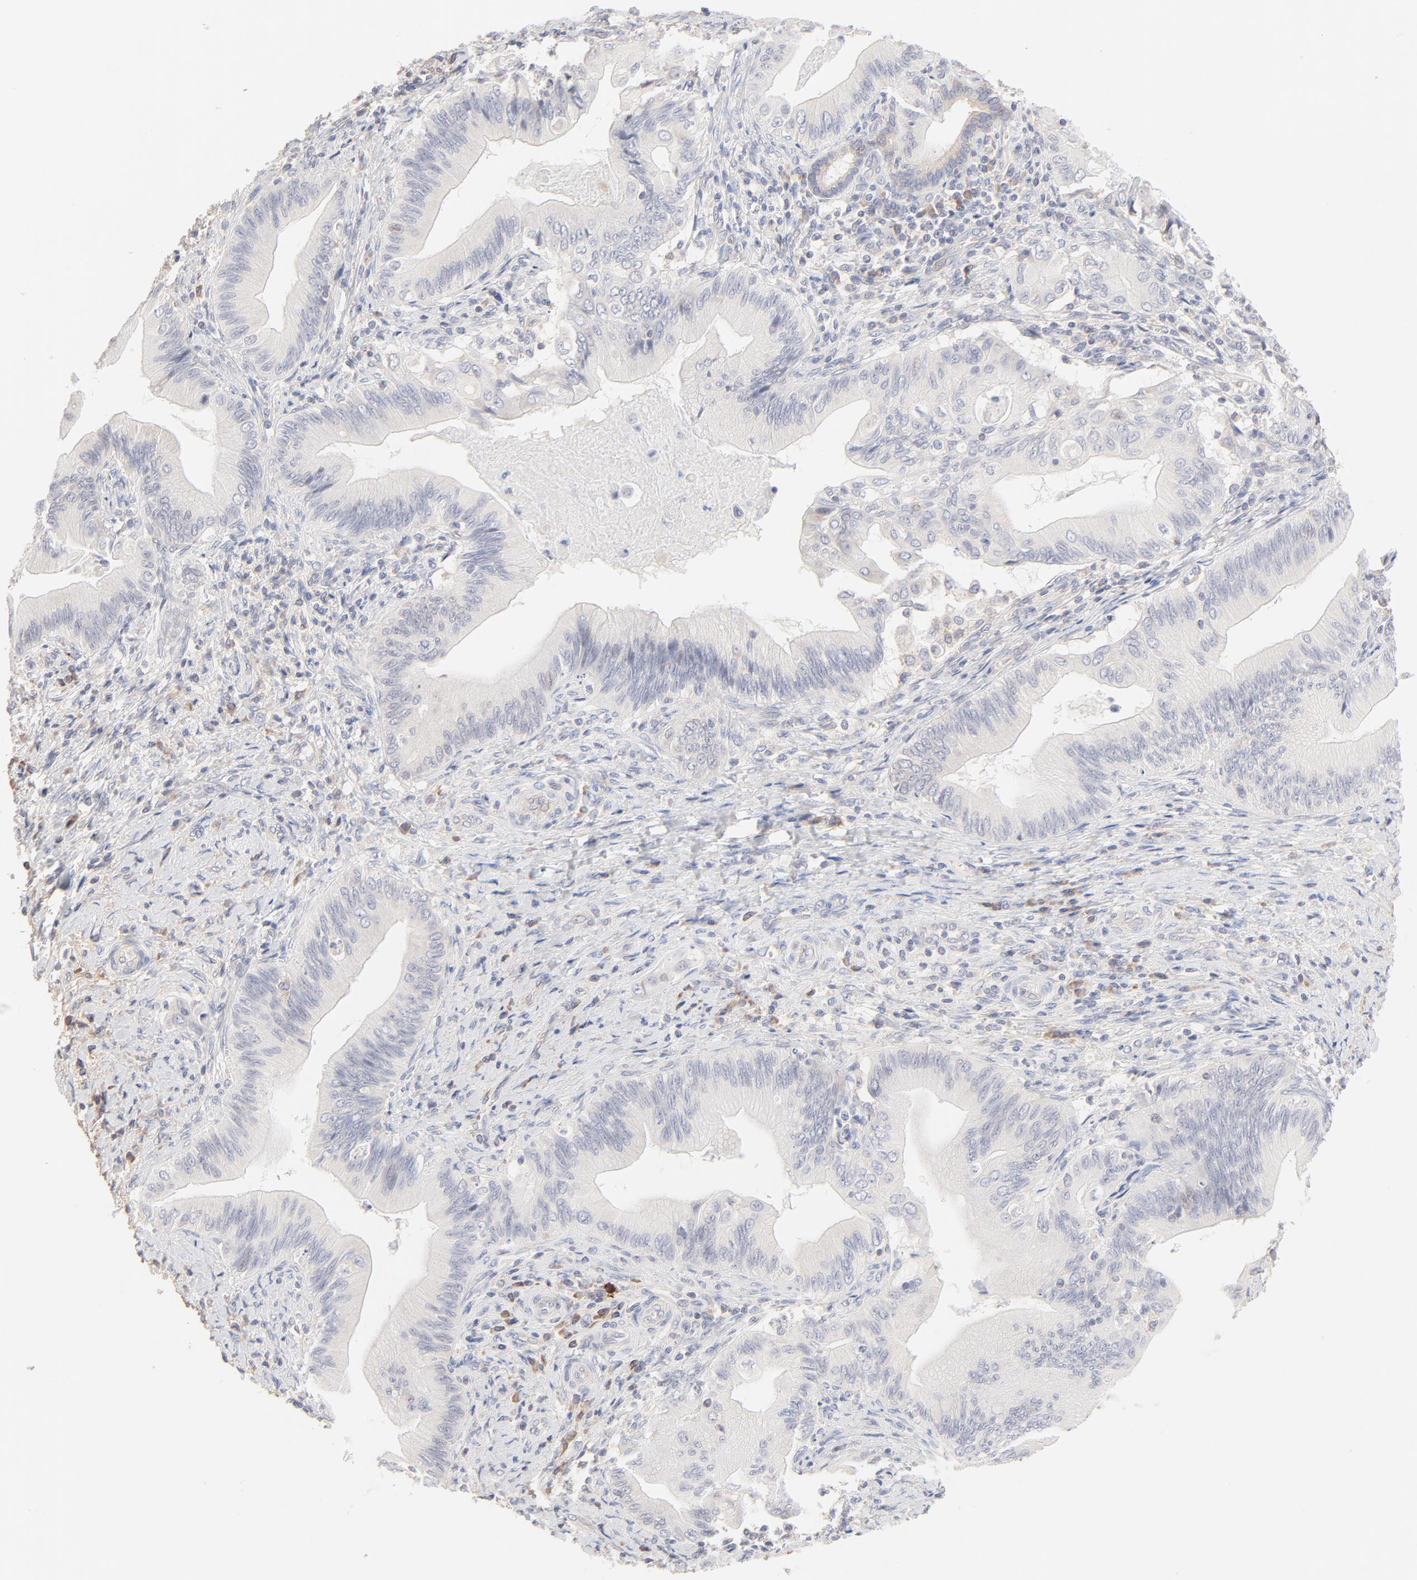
{"staining": {"intensity": "negative", "quantity": "none", "location": "none"}, "tissue": "liver cancer", "cell_type": "Tumor cells", "image_type": "cancer", "snomed": [{"axis": "morphology", "description": "Cholangiocarcinoma"}, {"axis": "topography", "description": "Liver"}], "caption": "Tumor cells show no significant expression in liver cholangiocarcinoma.", "gene": "RPS21", "patient": {"sex": "male", "age": 58}}